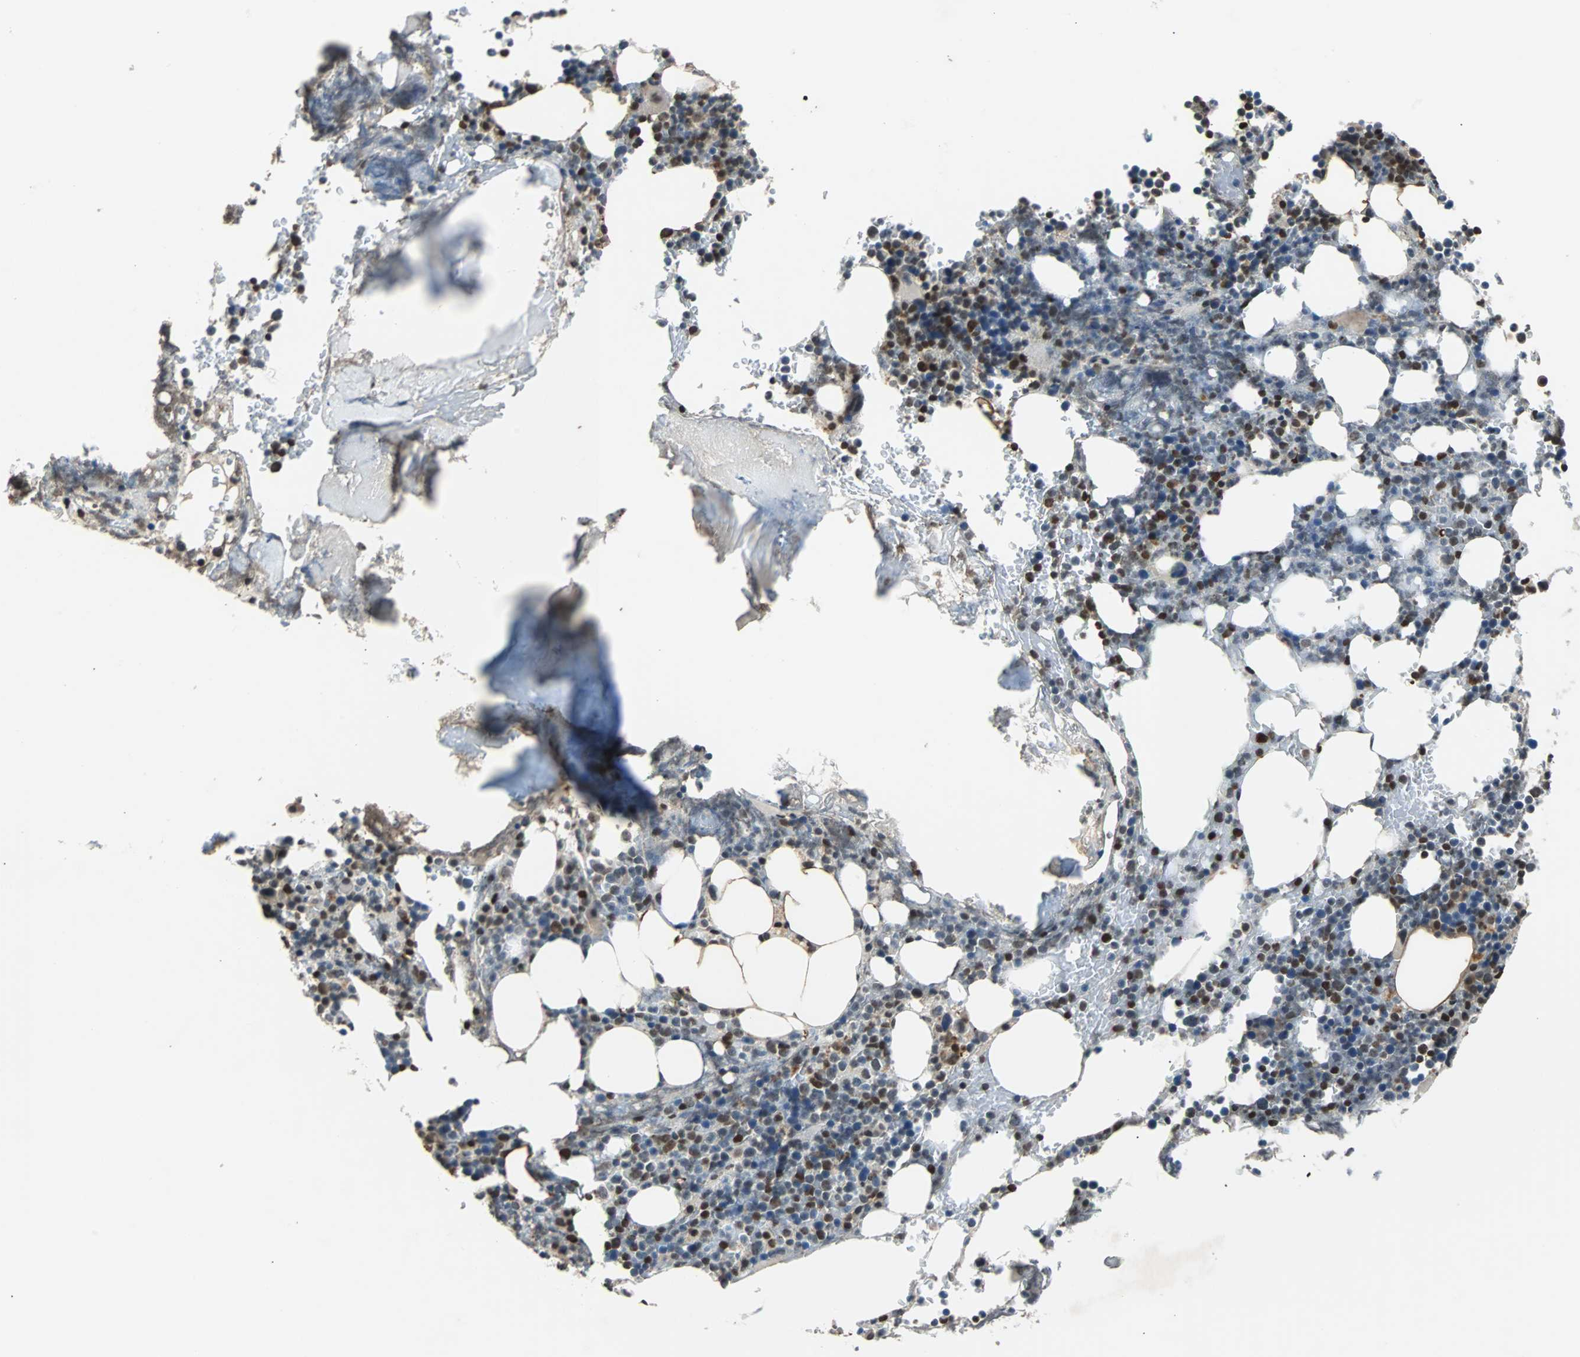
{"staining": {"intensity": "strong", "quantity": "<25%", "location": "nuclear"}, "tissue": "bone marrow", "cell_type": "Hematopoietic cells", "image_type": "normal", "snomed": [{"axis": "morphology", "description": "Normal tissue, NOS"}, {"axis": "topography", "description": "Bone marrow"}], "caption": "Strong nuclear positivity for a protein is appreciated in about <25% of hematopoietic cells of benign bone marrow using immunohistochemistry (IHC).", "gene": "PHC1", "patient": {"sex": "female", "age": 66}}